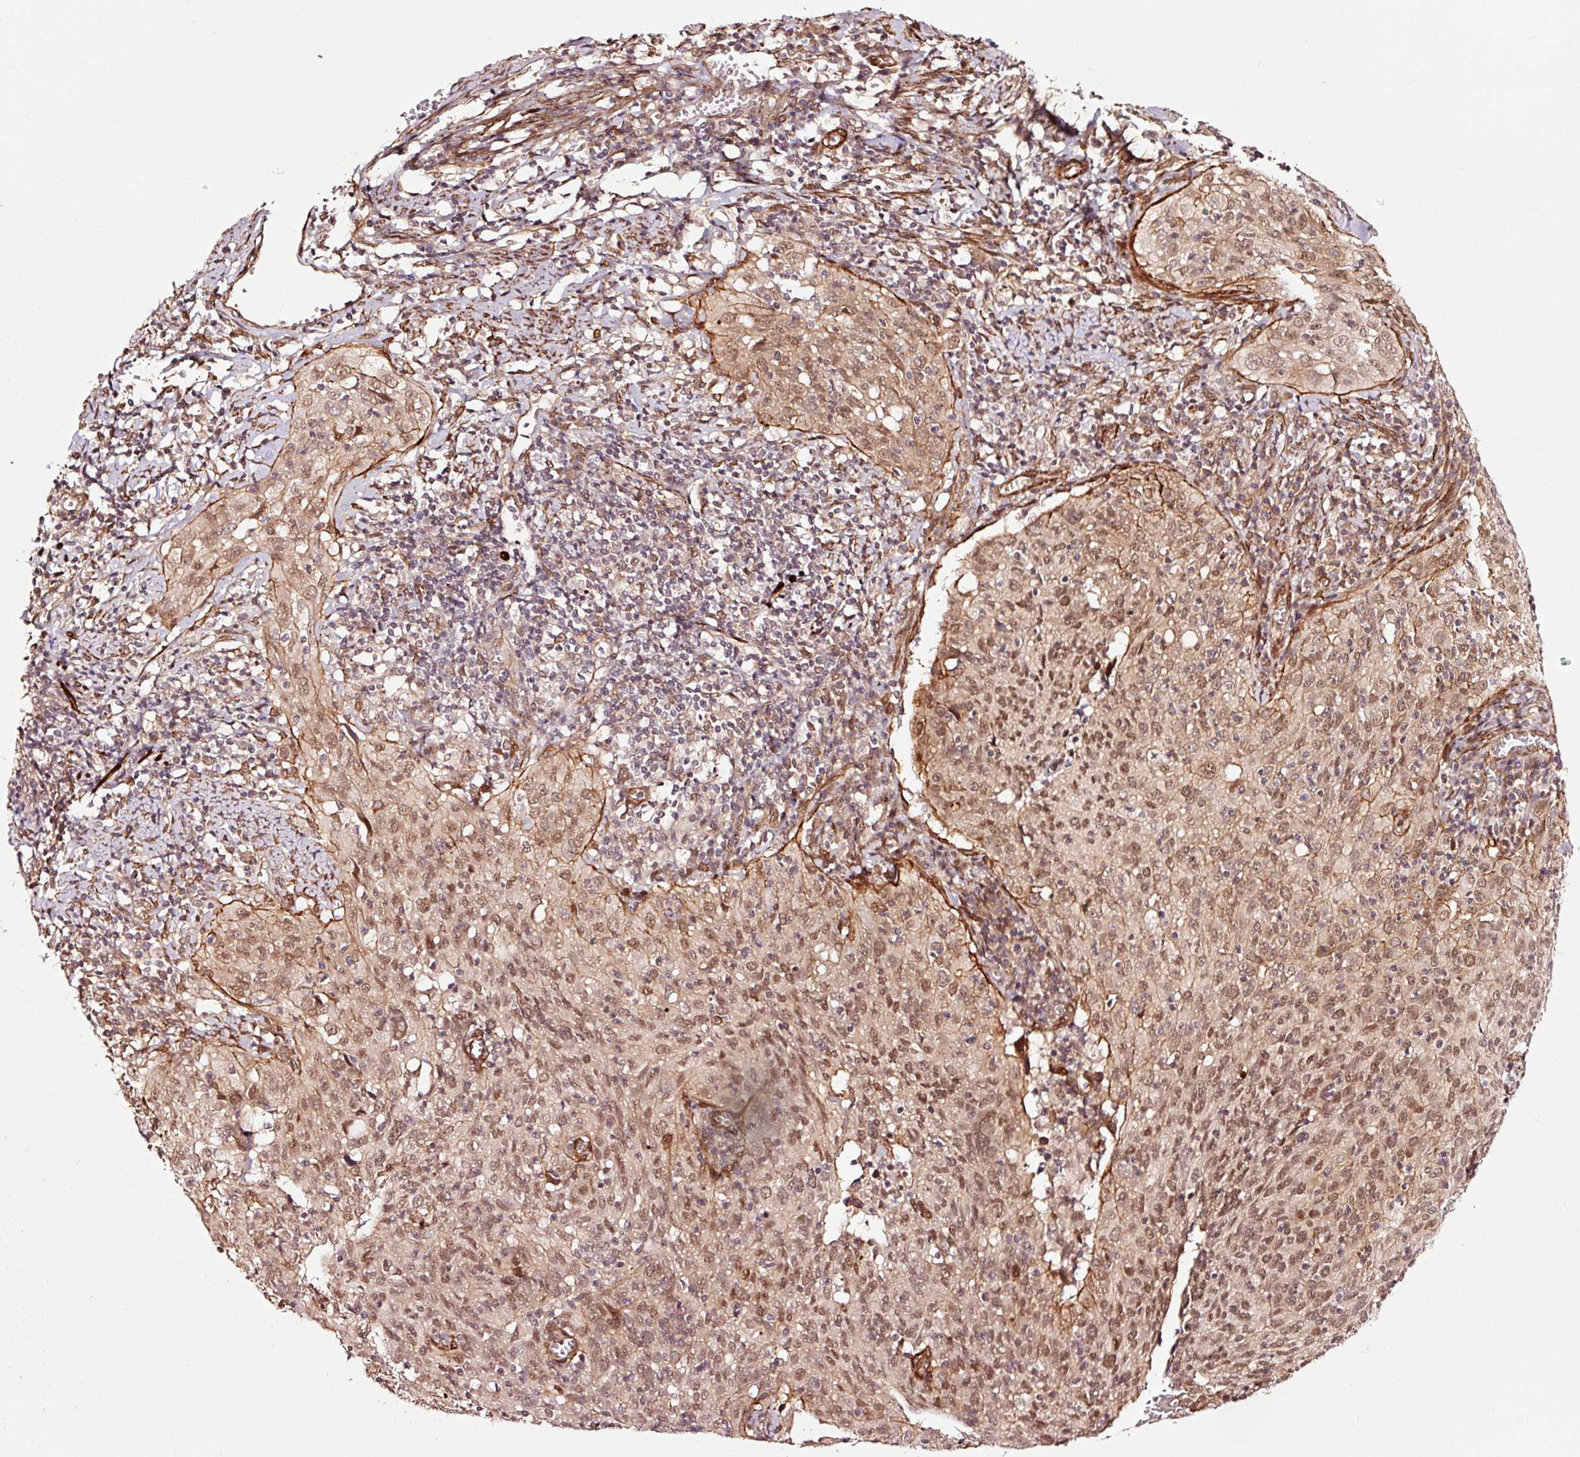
{"staining": {"intensity": "moderate", "quantity": ">75%", "location": "nuclear"}, "tissue": "cervical cancer", "cell_type": "Tumor cells", "image_type": "cancer", "snomed": [{"axis": "morphology", "description": "Squamous cell carcinoma, NOS"}, {"axis": "topography", "description": "Cervix"}], "caption": "This is an image of immunohistochemistry (IHC) staining of squamous cell carcinoma (cervical), which shows moderate positivity in the nuclear of tumor cells.", "gene": "TPM1", "patient": {"sex": "female", "age": 31}}